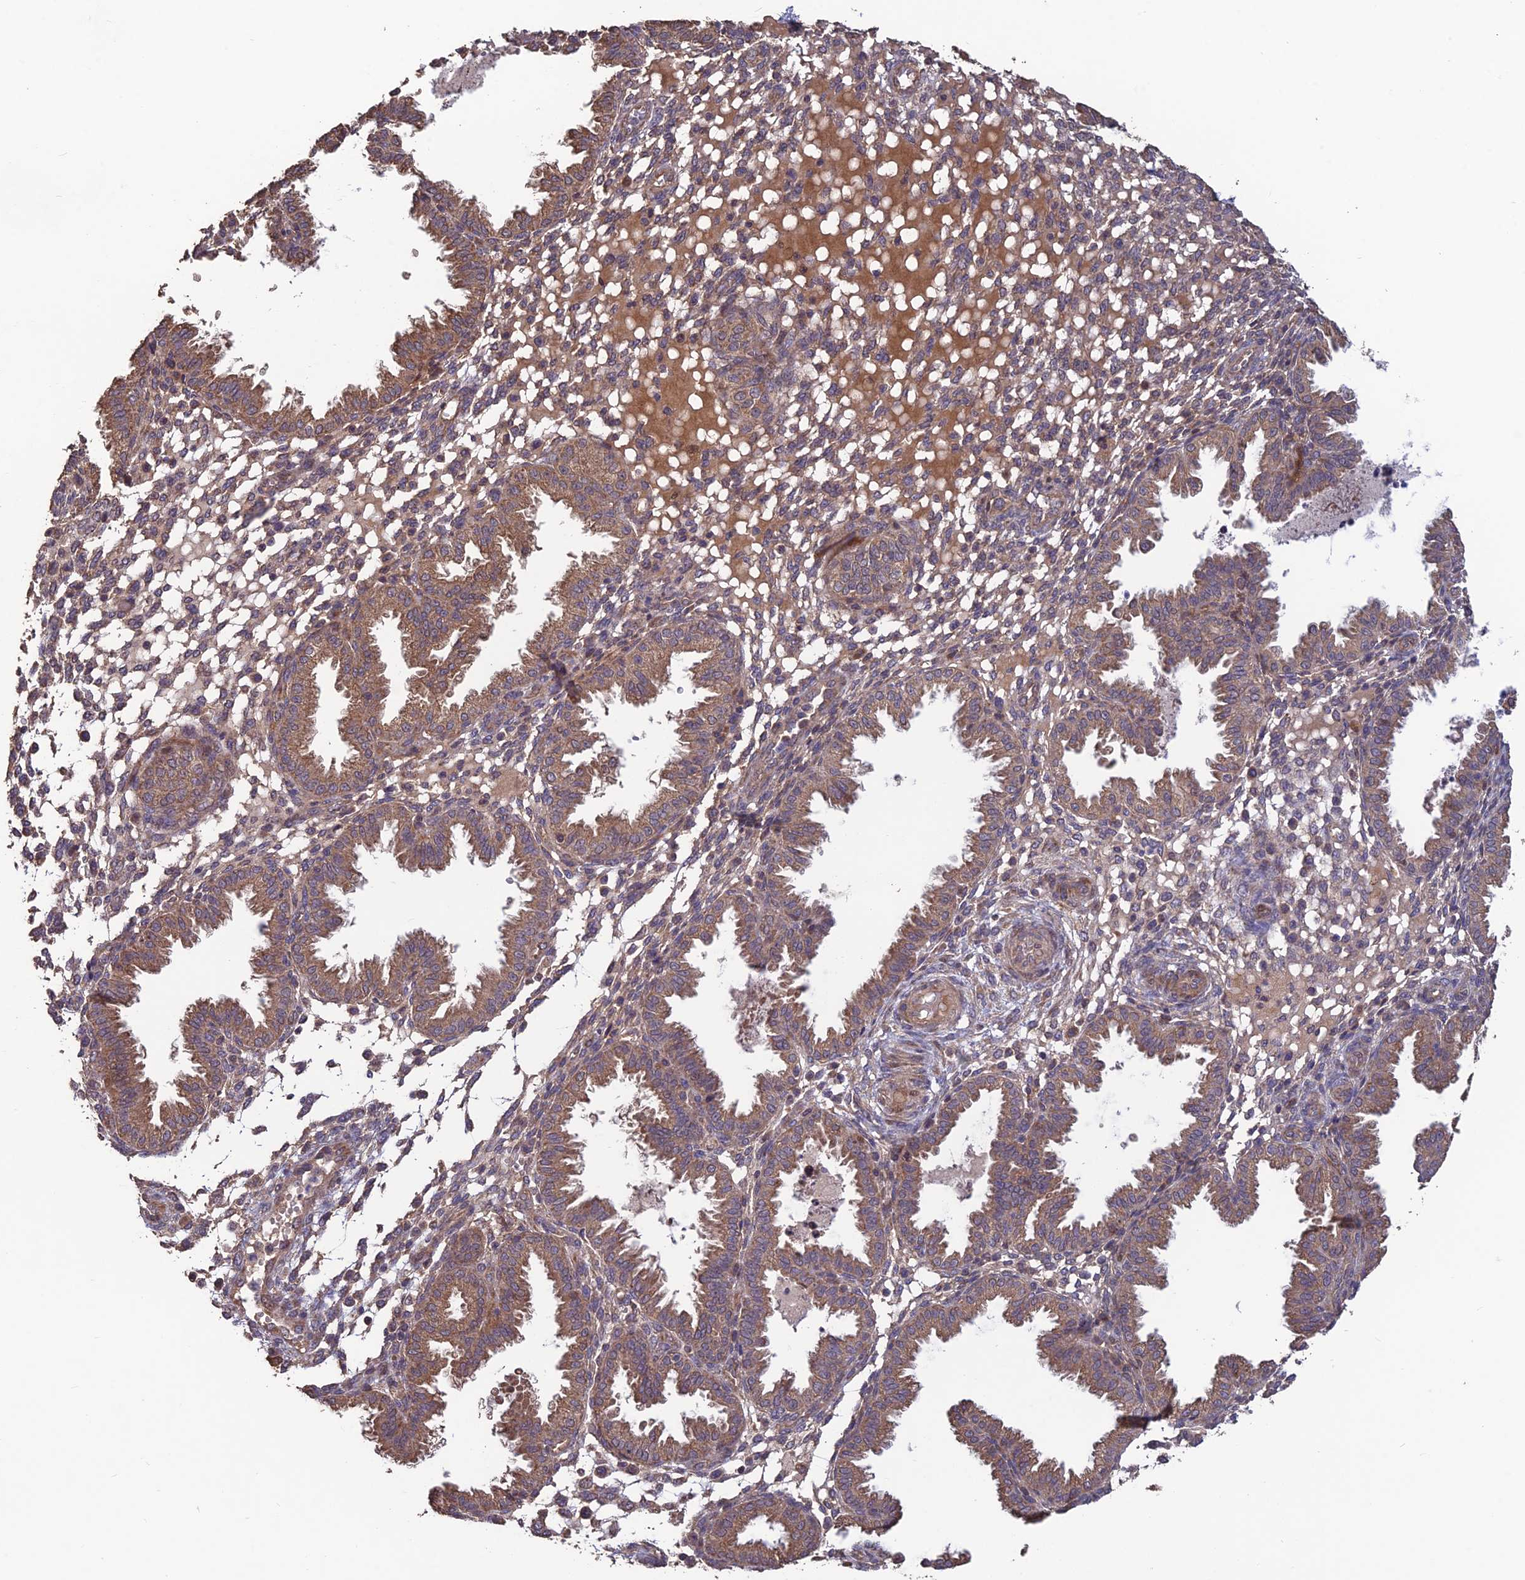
{"staining": {"intensity": "weak", "quantity": "<25%", "location": "cytoplasmic/membranous"}, "tissue": "endometrium", "cell_type": "Cells in endometrial stroma", "image_type": "normal", "snomed": [{"axis": "morphology", "description": "Normal tissue, NOS"}, {"axis": "topography", "description": "Endometrium"}], "caption": "Immunohistochemical staining of normal endometrium reveals no significant expression in cells in endometrial stroma. Nuclei are stained in blue.", "gene": "SHISA5", "patient": {"sex": "female", "age": 33}}